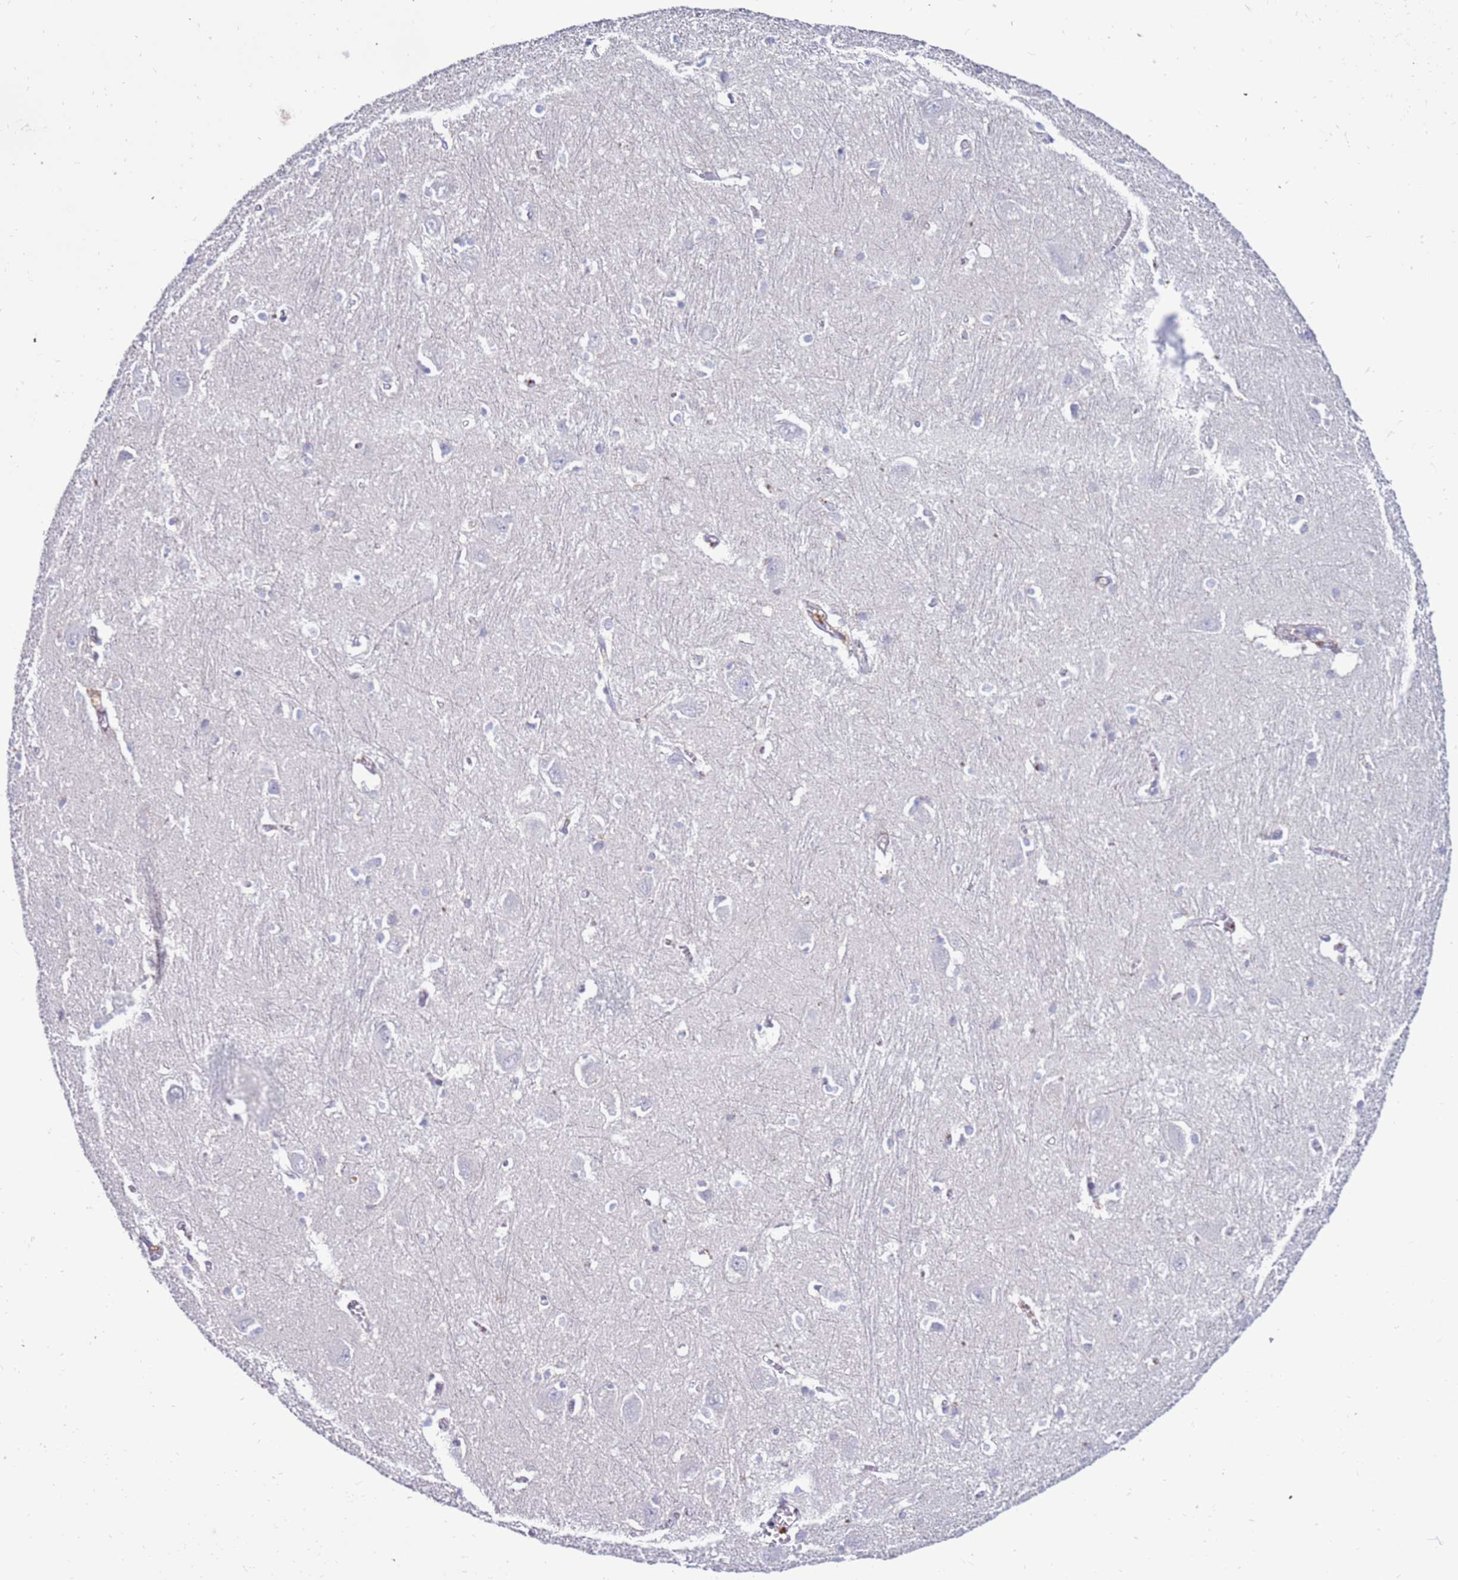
{"staining": {"intensity": "negative", "quantity": "none", "location": "none"}, "tissue": "caudate", "cell_type": "Glial cells", "image_type": "normal", "snomed": [{"axis": "morphology", "description": "Normal tissue, NOS"}, {"axis": "topography", "description": "Lateral ventricle wall"}], "caption": "IHC image of benign human caudate stained for a protein (brown), which shows no positivity in glial cells. The staining was performed using DAB to visualize the protein expression in brown, while the nuclei were stained in blue with hematoxylin (Magnification: 20x).", "gene": "CLEC4M", "patient": {"sex": "male", "age": 37}}